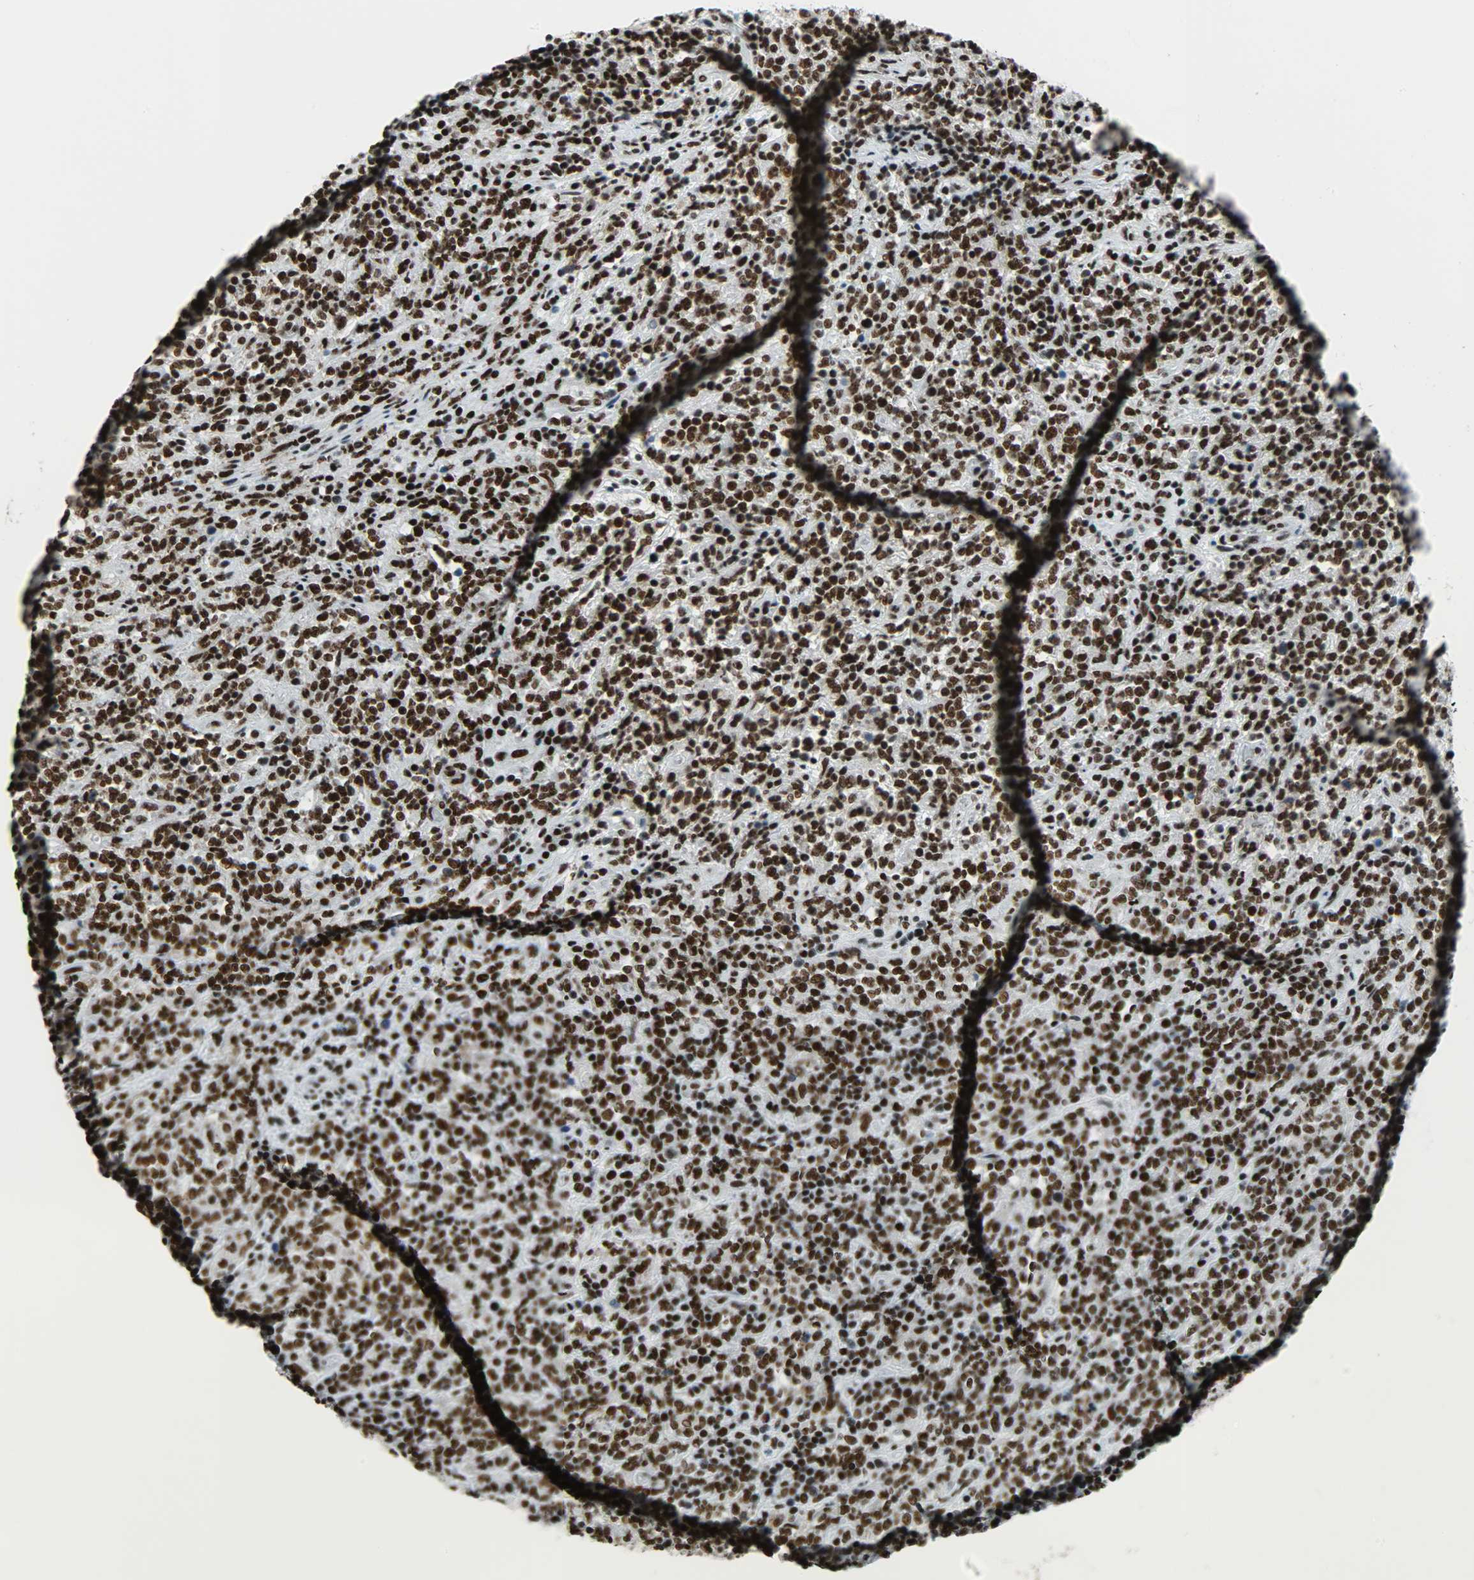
{"staining": {"intensity": "strong", "quantity": ">75%", "location": "nuclear"}, "tissue": "lymphoma", "cell_type": "Tumor cells", "image_type": "cancer", "snomed": [{"axis": "morphology", "description": "Malignant lymphoma, non-Hodgkin's type, High grade"}, {"axis": "topography", "description": "Soft tissue"}], "caption": "Lymphoma was stained to show a protein in brown. There is high levels of strong nuclear expression in approximately >75% of tumor cells.", "gene": "SNRPA", "patient": {"sex": "male", "age": 18}}